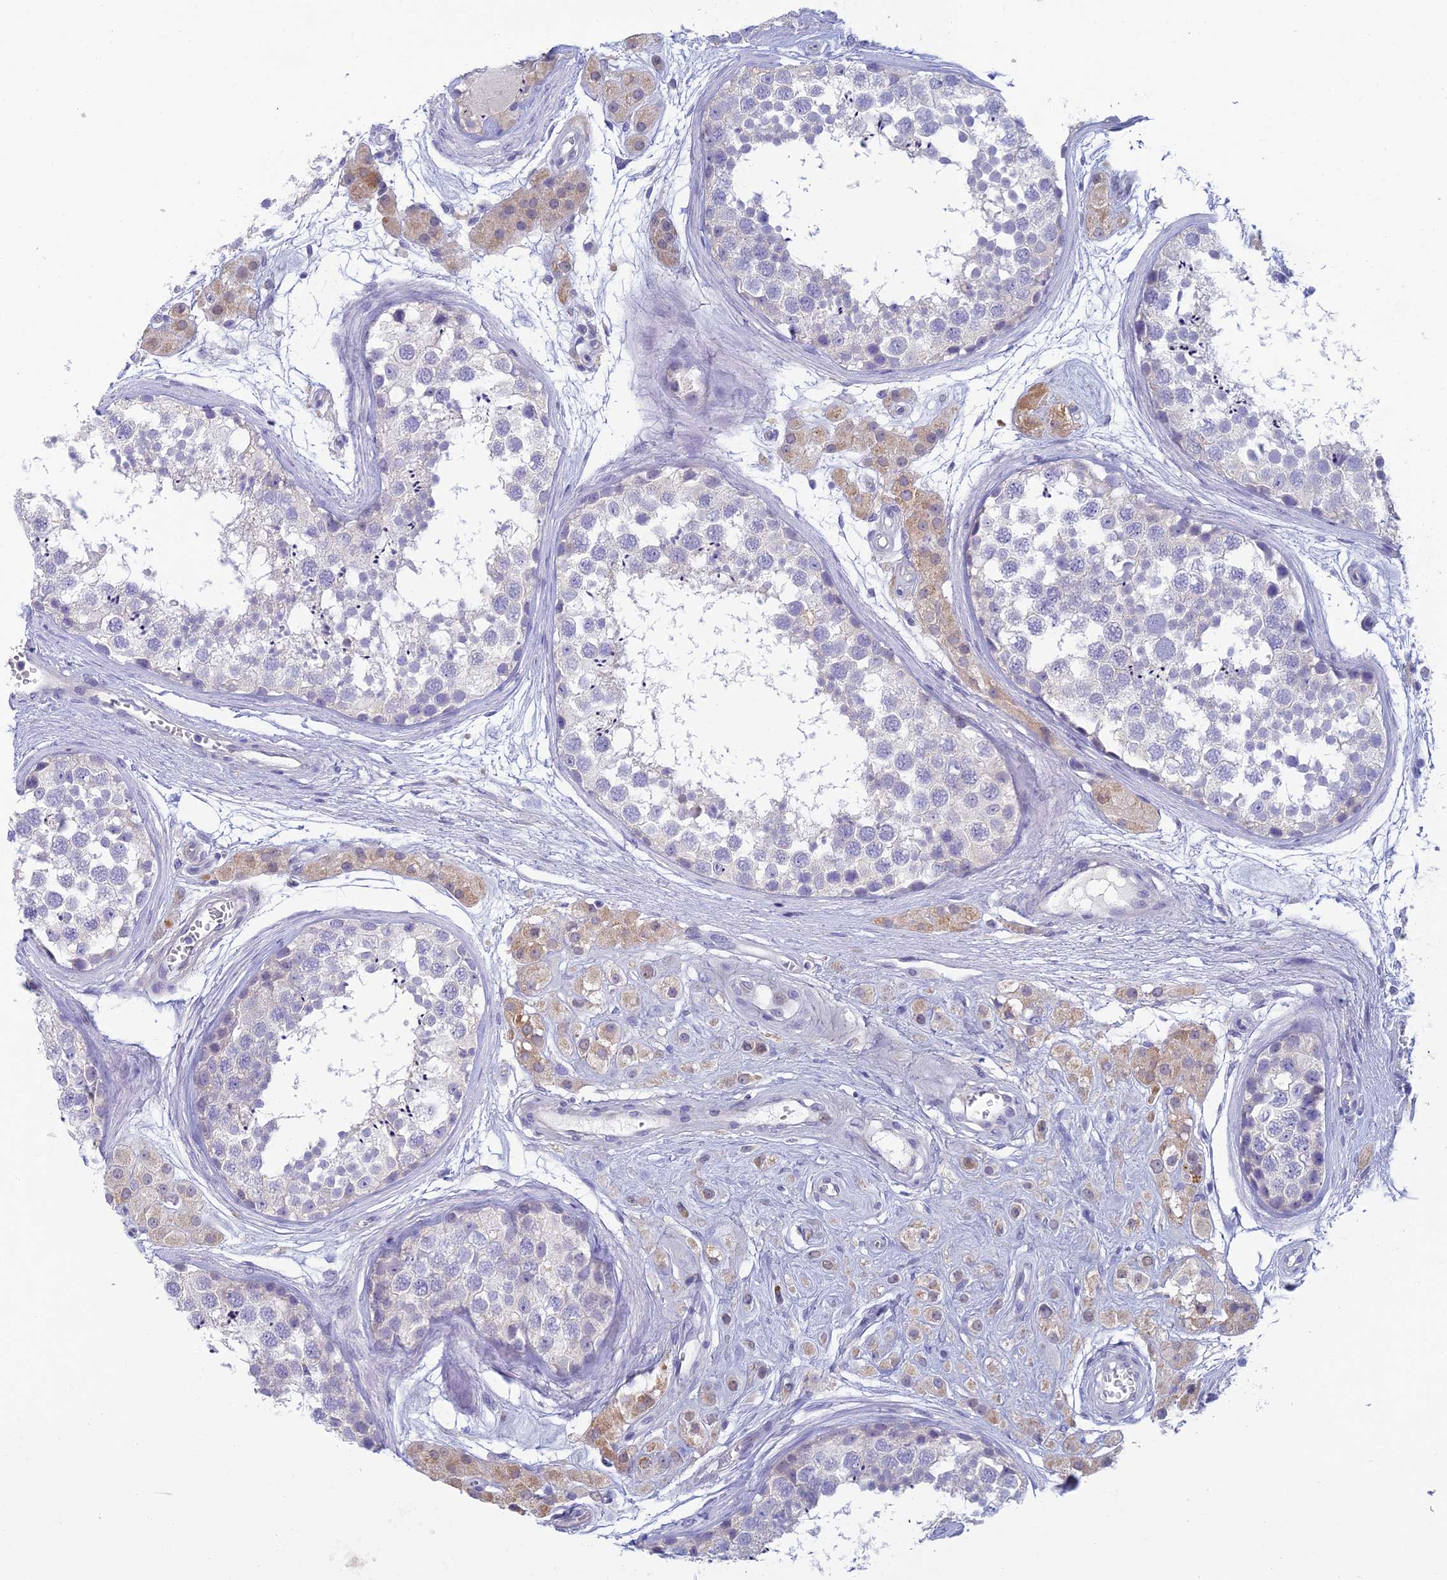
{"staining": {"intensity": "negative", "quantity": "none", "location": "none"}, "tissue": "testis", "cell_type": "Cells in seminiferous ducts", "image_type": "normal", "snomed": [{"axis": "morphology", "description": "Normal tissue, NOS"}, {"axis": "topography", "description": "Testis"}], "caption": "Normal testis was stained to show a protein in brown. There is no significant positivity in cells in seminiferous ducts. Nuclei are stained in blue.", "gene": "SLC25A41", "patient": {"sex": "male", "age": 56}}